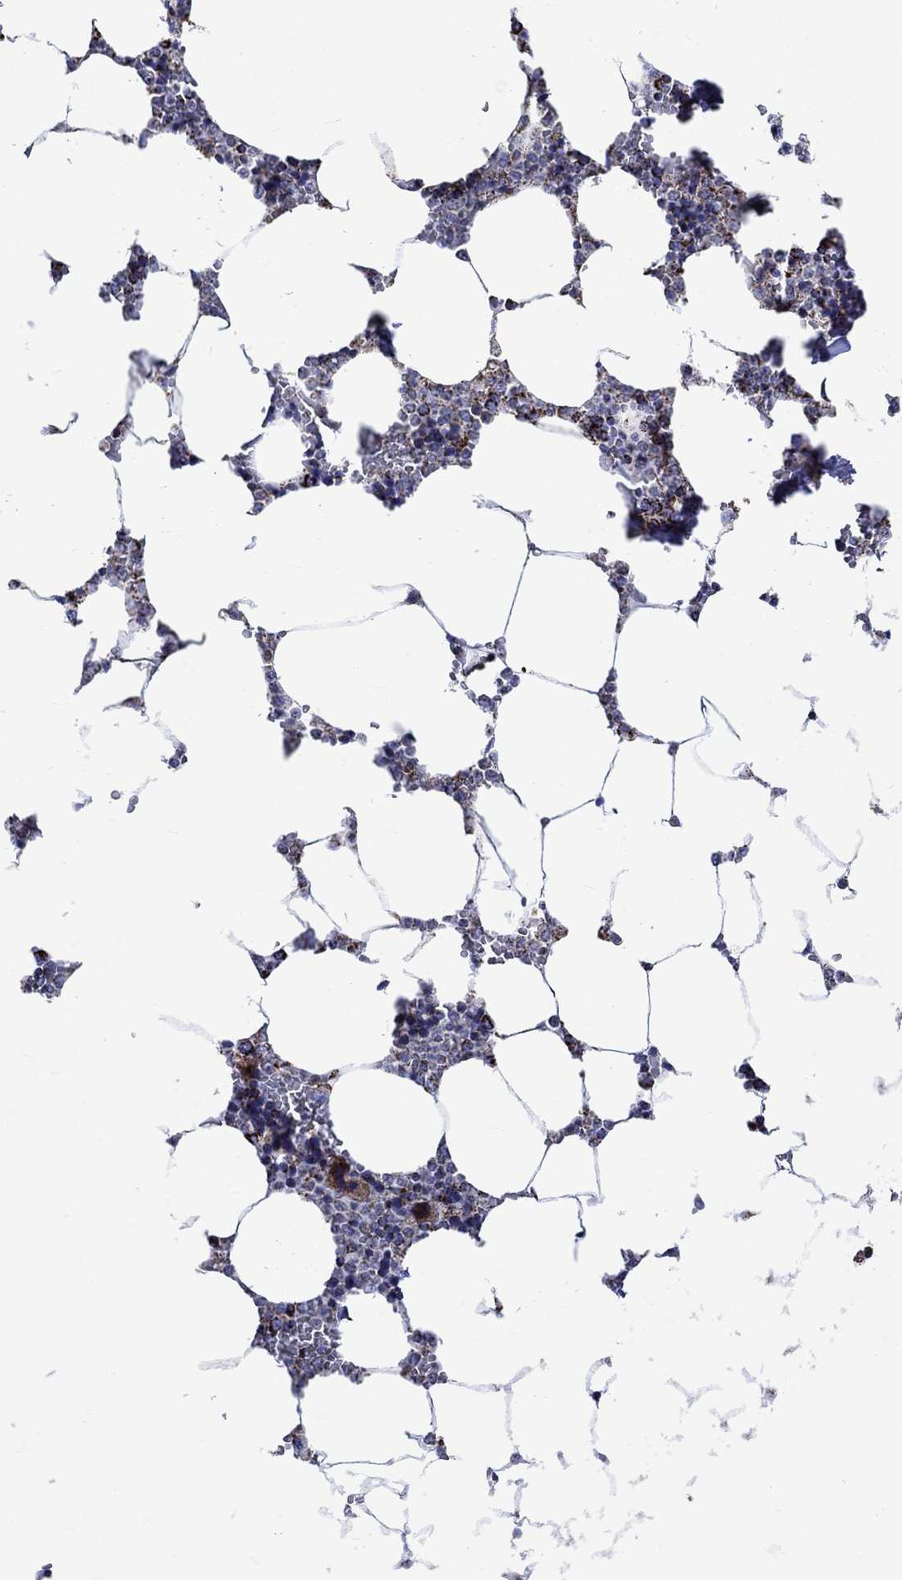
{"staining": {"intensity": "strong", "quantity": "<25%", "location": "cytoplasmic/membranous"}, "tissue": "bone marrow", "cell_type": "Hematopoietic cells", "image_type": "normal", "snomed": [{"axis": "morphology", "description": "Normal tissue, NOS"}, {"axis": "topography", "description": "Bone marrow"}], "caption": "Protein staining by immunohistochemistry (IHC) shows strong cytoplasmic/membranous expression in approximately <25% of hematopoietic cells in benign bone marrow.", "gene": "RCE1", "patient": {"sex": "male", "age": 63}}